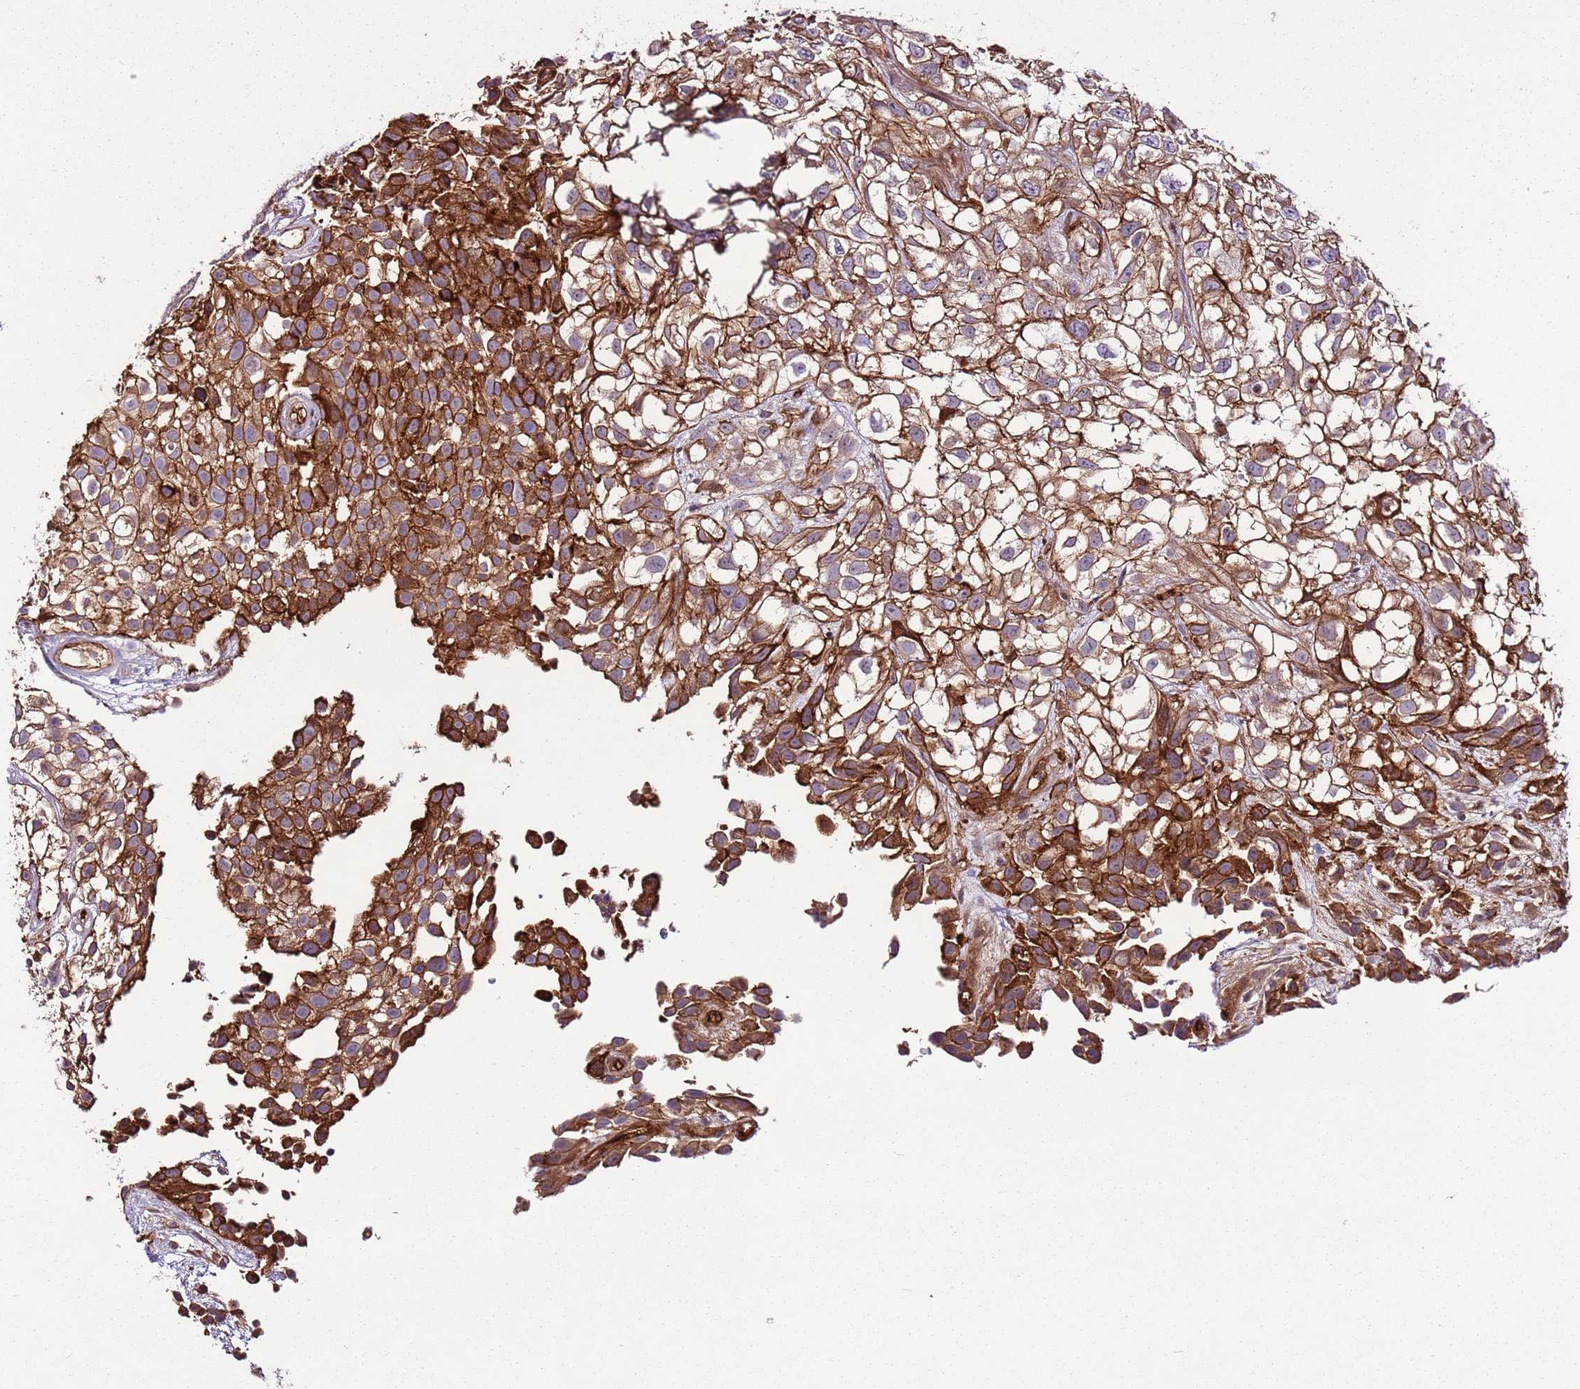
{"staining": {"intensity": "strong", "quantity": ">75%", "location": "cytoplasmic/membranous"}, "tissue": "urothelial cancer", "cell_type": "Tumor cells", "image_type": "cancer", "snomed": [{"axis": "morphology", "description": "Urothelial carcinoma, High grade"}, {"axis": "topography", "description": "Urinary bladder"}], "caption": "High-magnification brightfield microscopy of high-grade urothelial carcinoma stained with DAB (3,3'-diaminobenzidine) (brown) and counterstained with hematoxylin (blue). tumor cells exhibit strong cytoplasmic/membranous staining is appreciated in about>75% of cells.", "gene": "ZNF827", "patient": {"sex": "male", "age": 56}}